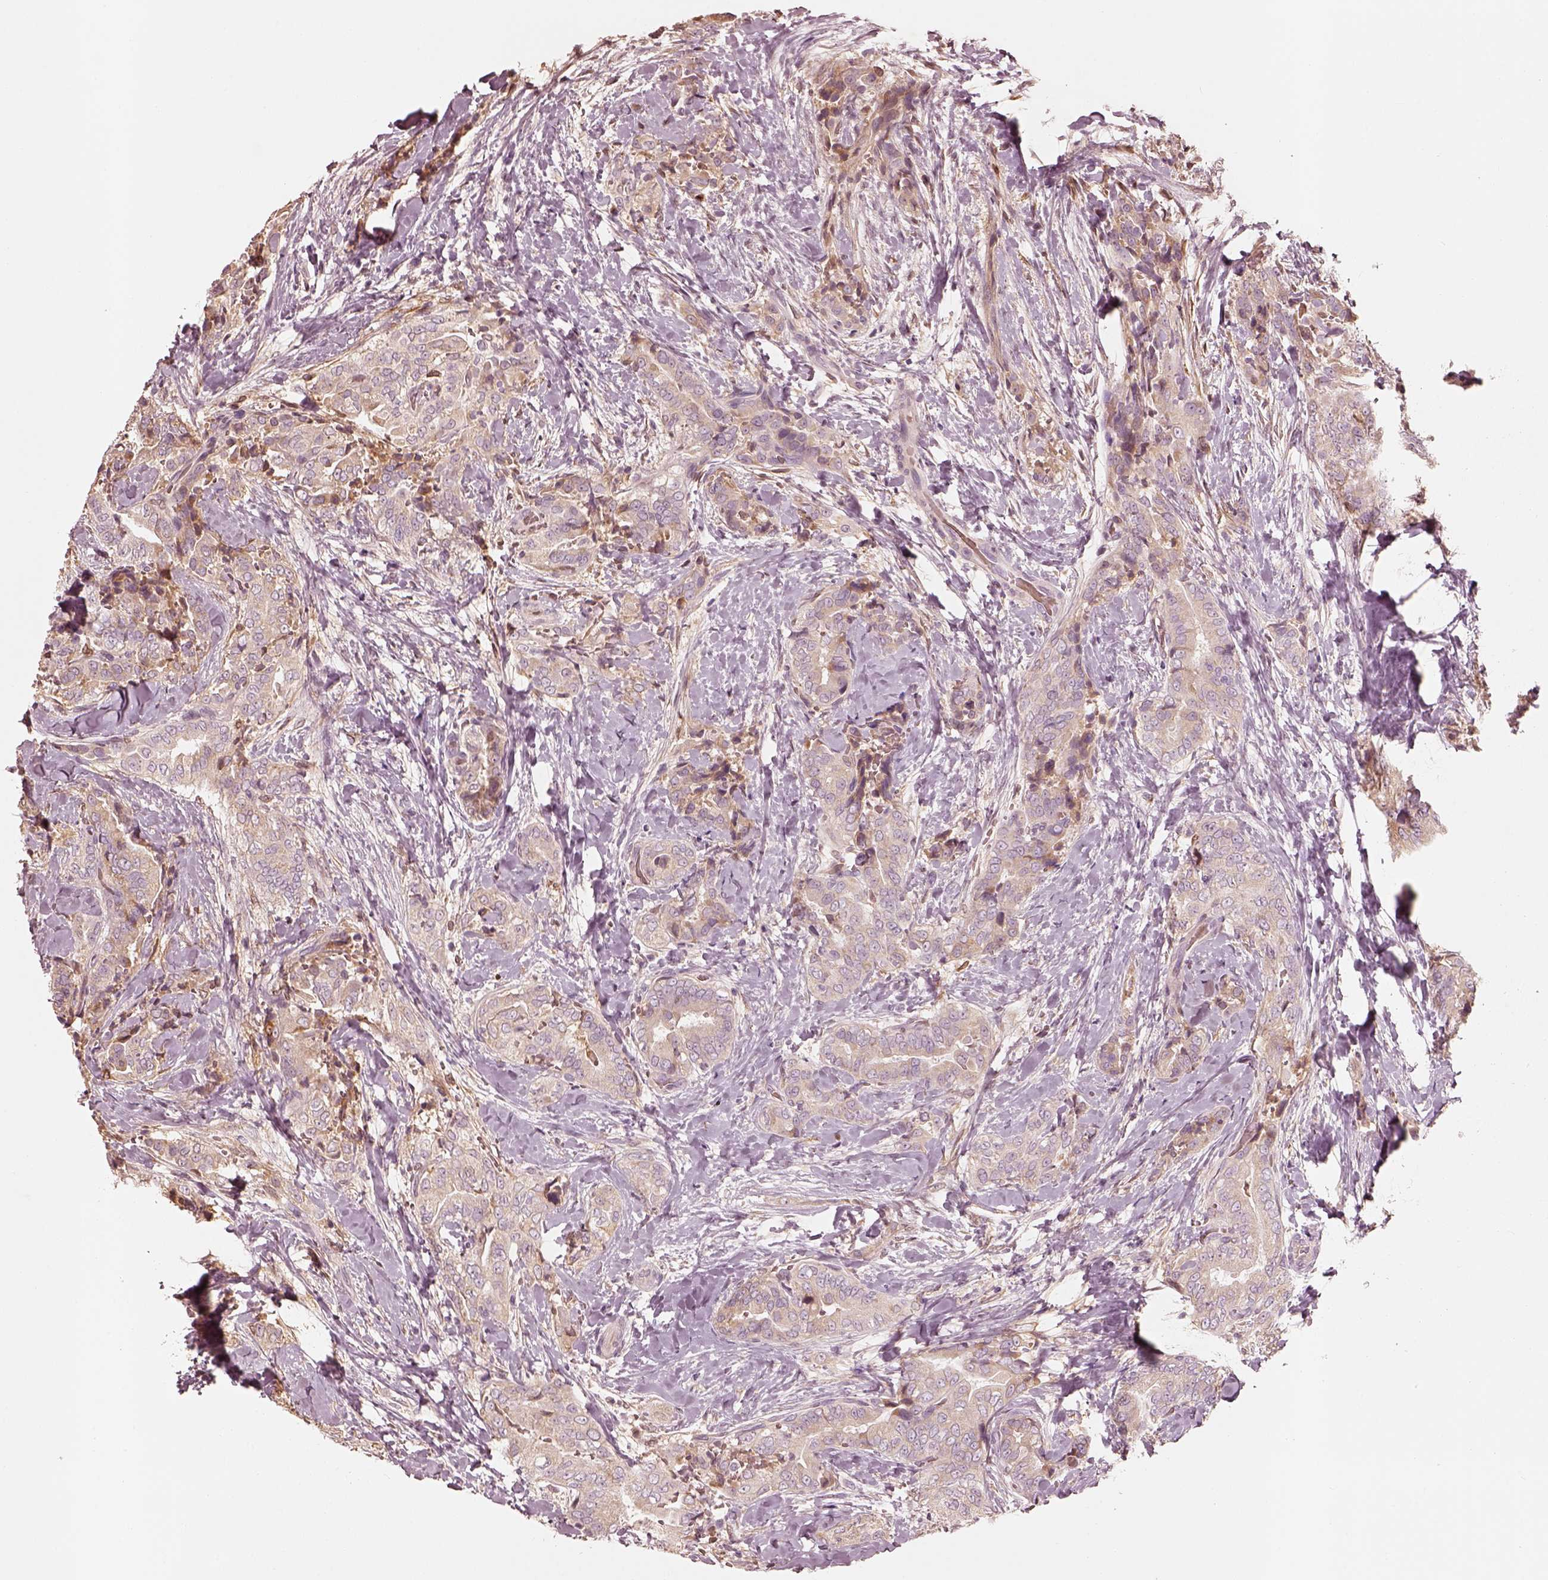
{"staining": {"intensity": "weak", "quantity": ">75%", "location": "cytoplasmic/membranous"}, "tissue": "thyroid cancer", "cell_type": "Tumor cells", "image_type": "cancer", "snomed": [{"axis": "morphology", "description": "Papillary adenocarcinoma, NOS"}, {"axis": "topography", "description": "Thyroid gland"}], "caption": "A high-resolution histopathology image shows immunohistochemistry (IHC) staining of papillary adenocarcinoma (thyroid), which shows weak cytoplasmic/membranous staining in about >75% of tumor cells. The staining was performed using DAB to visualize the protein expression in brown, while the nuclei were stained in blue with hematoxylin (Magnification: 20x).", "gene": "WLS", "patient": {"sex": "male", "age": 61}}